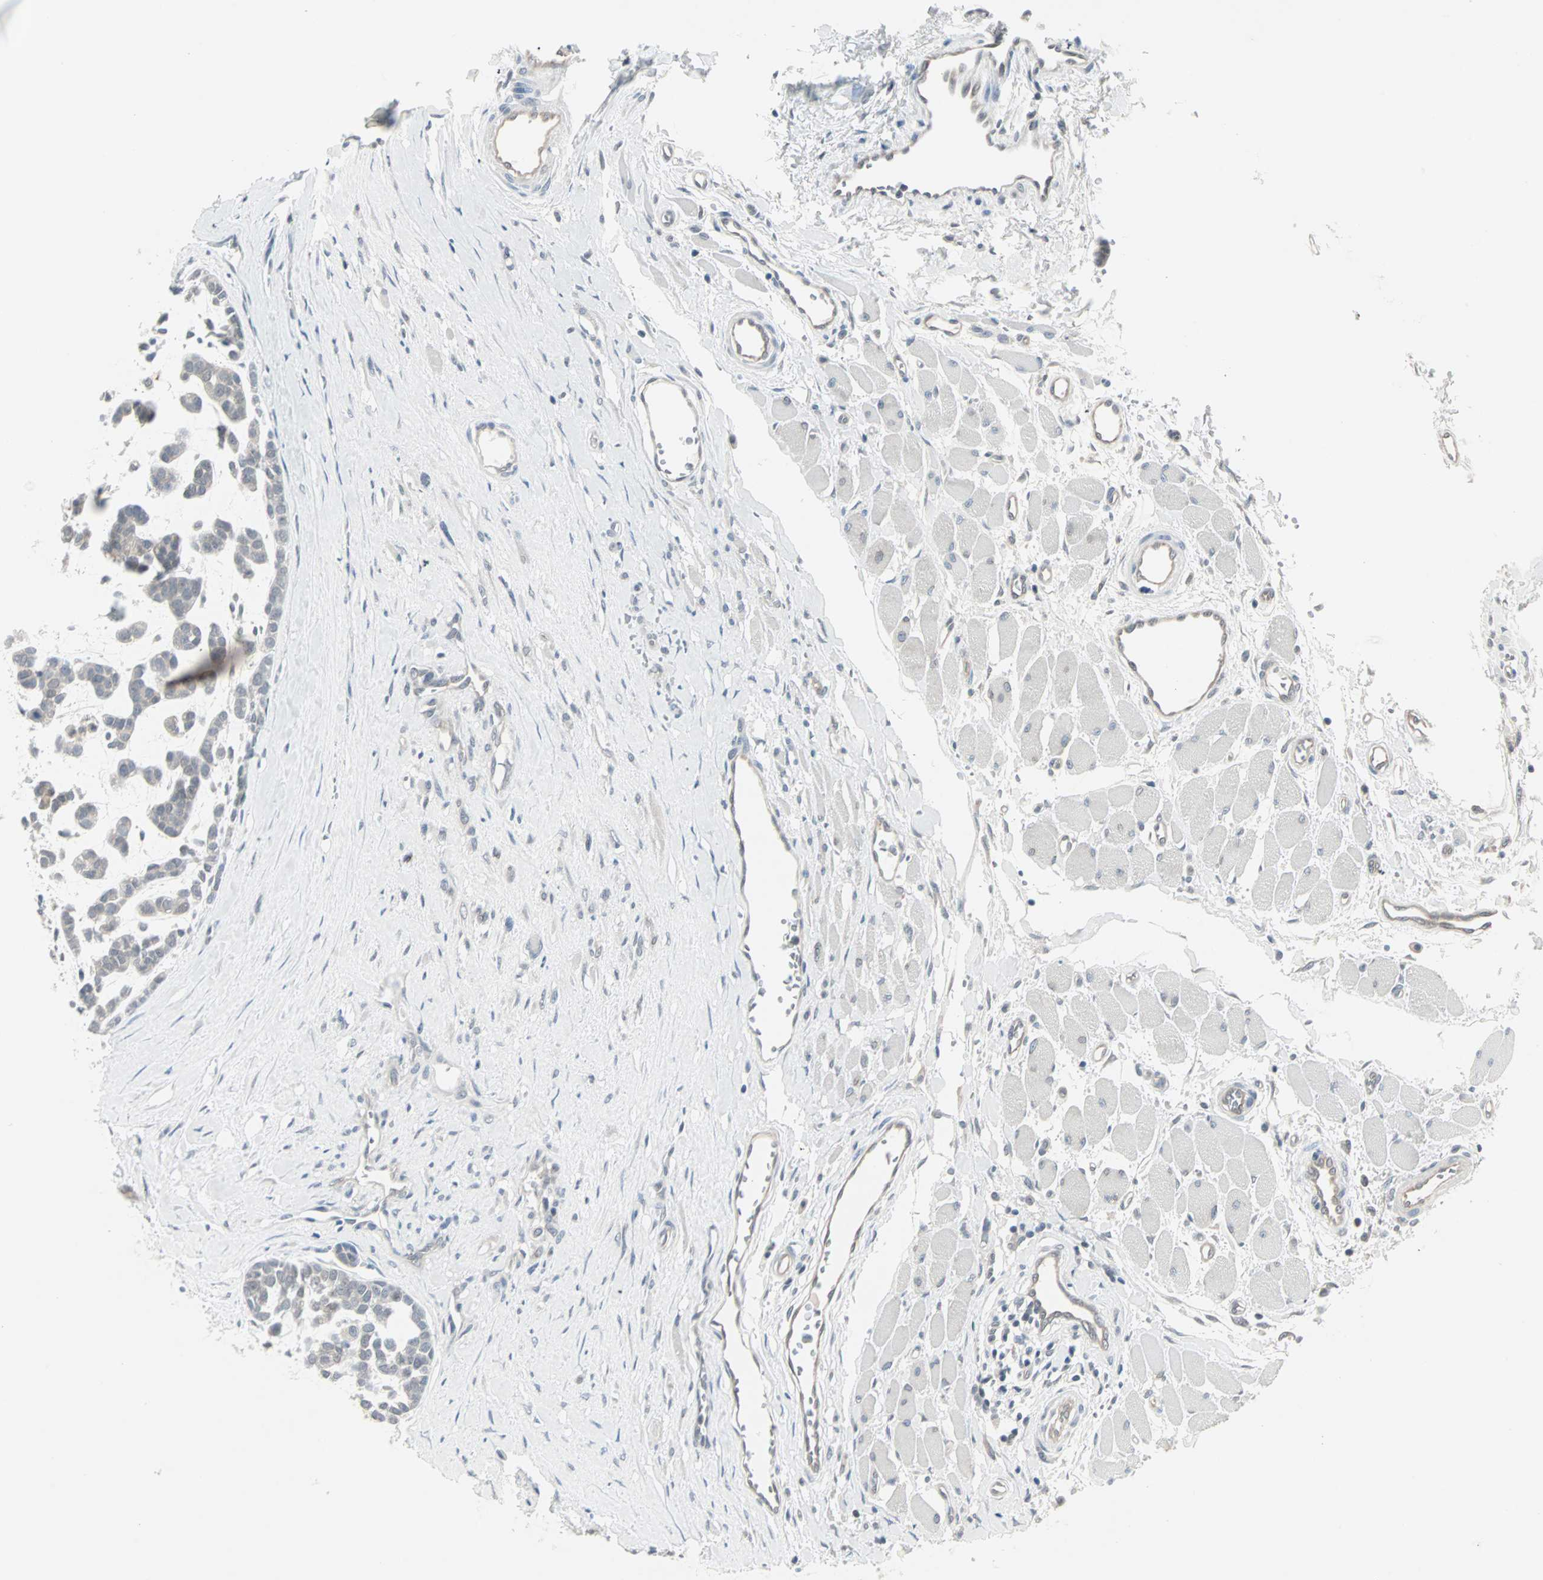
{"staining": {"intensity": "negative", "quantity": "none", "location": "none"}, "tissue": "head and neck cancer", "cell_type": "Tumor cells", "image_type": "cancer", "snomed": [{"axis": "morphology", "description": "Adenocarcinoma, NOS"}, {"axis": "morphology", "description": "Adenoma, NOS"}, {"axis": "topography", "description": "Head-Neck"}], "caption": "The photomicrograph demonstrates no staining of tumor cells in head and neck cancer.", "gene": "PTPA", "patient": {"sex": "female", "age": 55}}